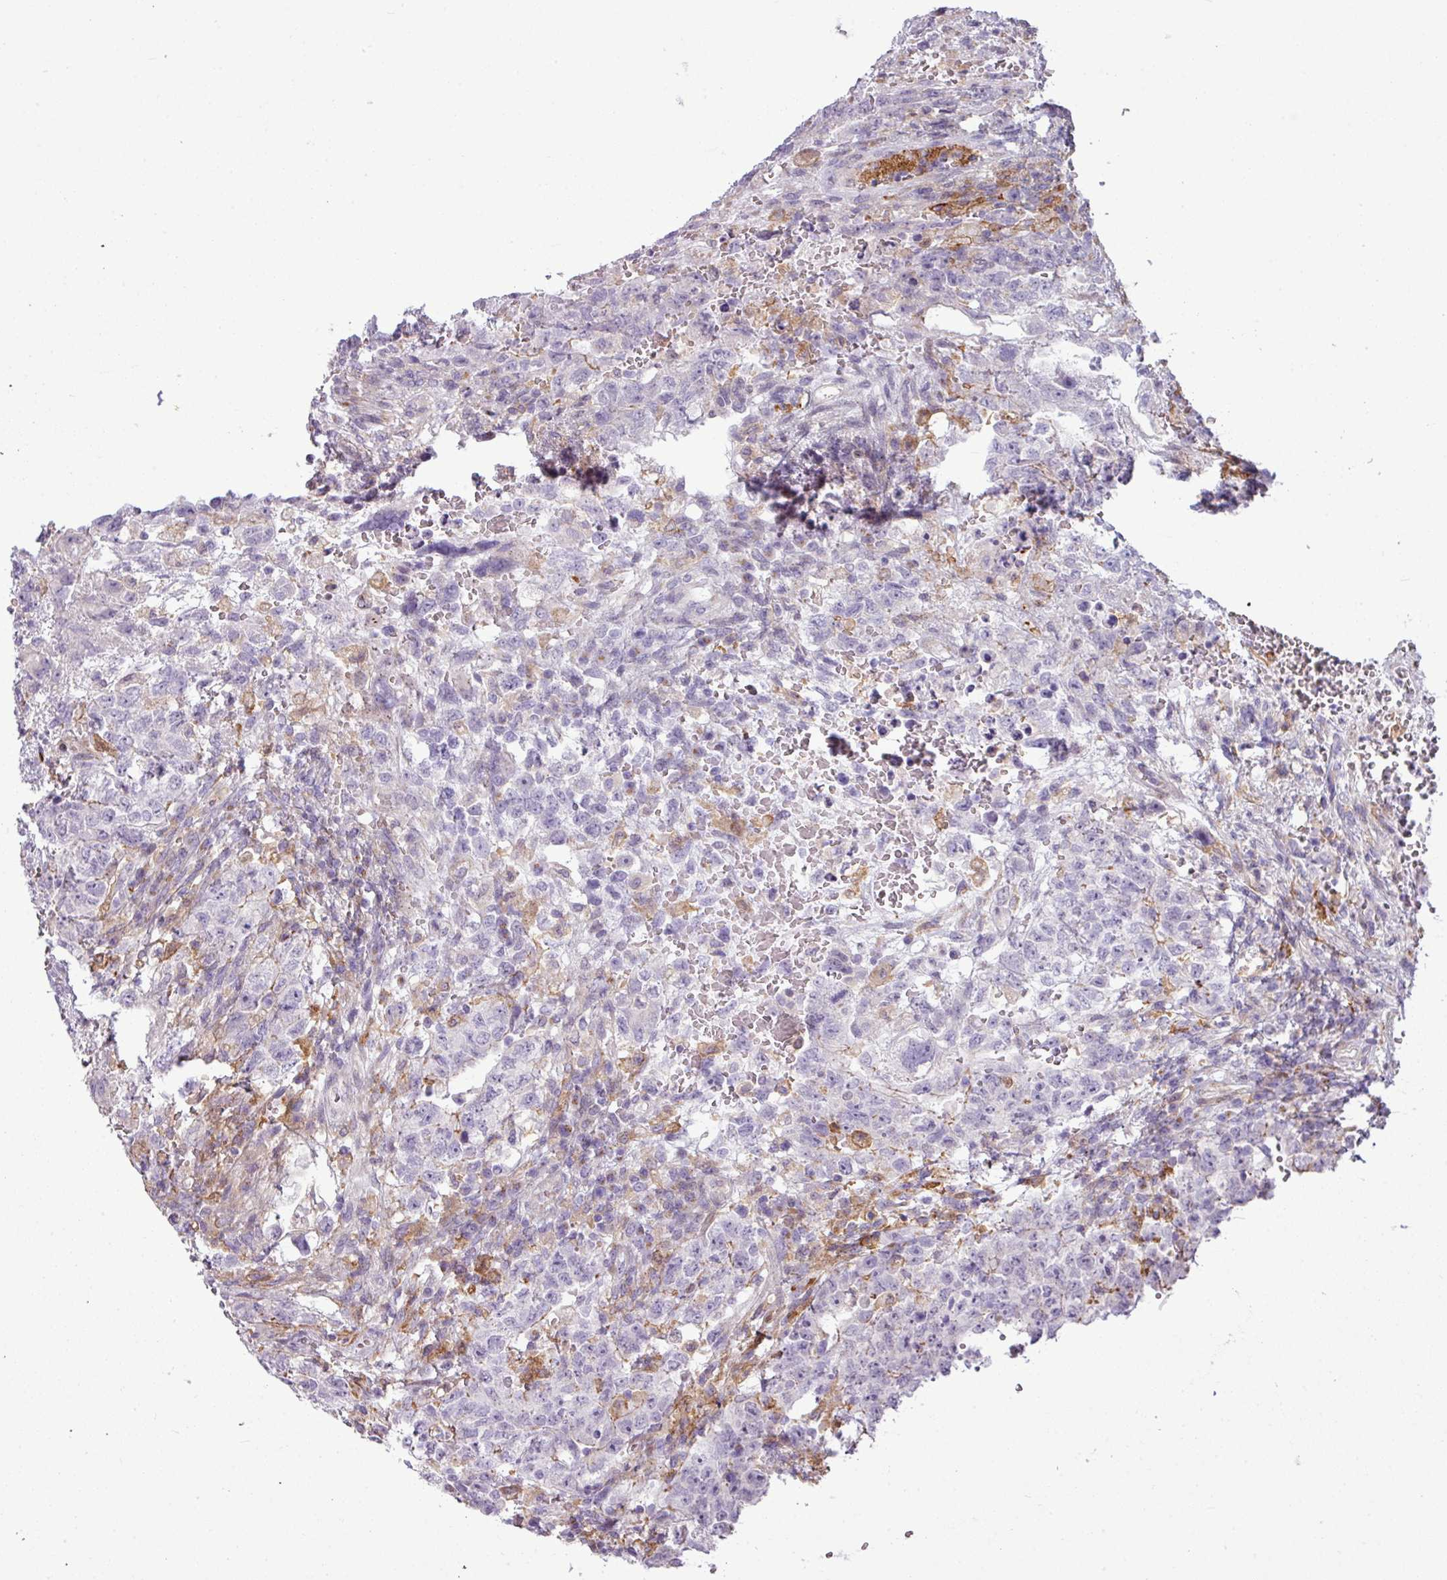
{"staining": {"intensity": "negative", "quantity": "none", "location": "none"}, "tissue": "testis cancer", "cell_type": "Tumor cells", "image_type": "cancer", "snomed": [{"axis": "morphology", "description": "Carcinoma, Embryonal, NOS"}, {"axis": "topography", "description": "Testis"}], "caption": "DAB immunohistochemical staining of human testis cancer (embryonal carcinoma) displays no significant positivity in tumor cells. Brightfield microscopy of immunohistochemistry (IHC) stained with DAB (brown) and hematoxylin (blue), captured at high magnification.", "gene": "COL8A1", "patient": {"sex": "male", "age": 26}}